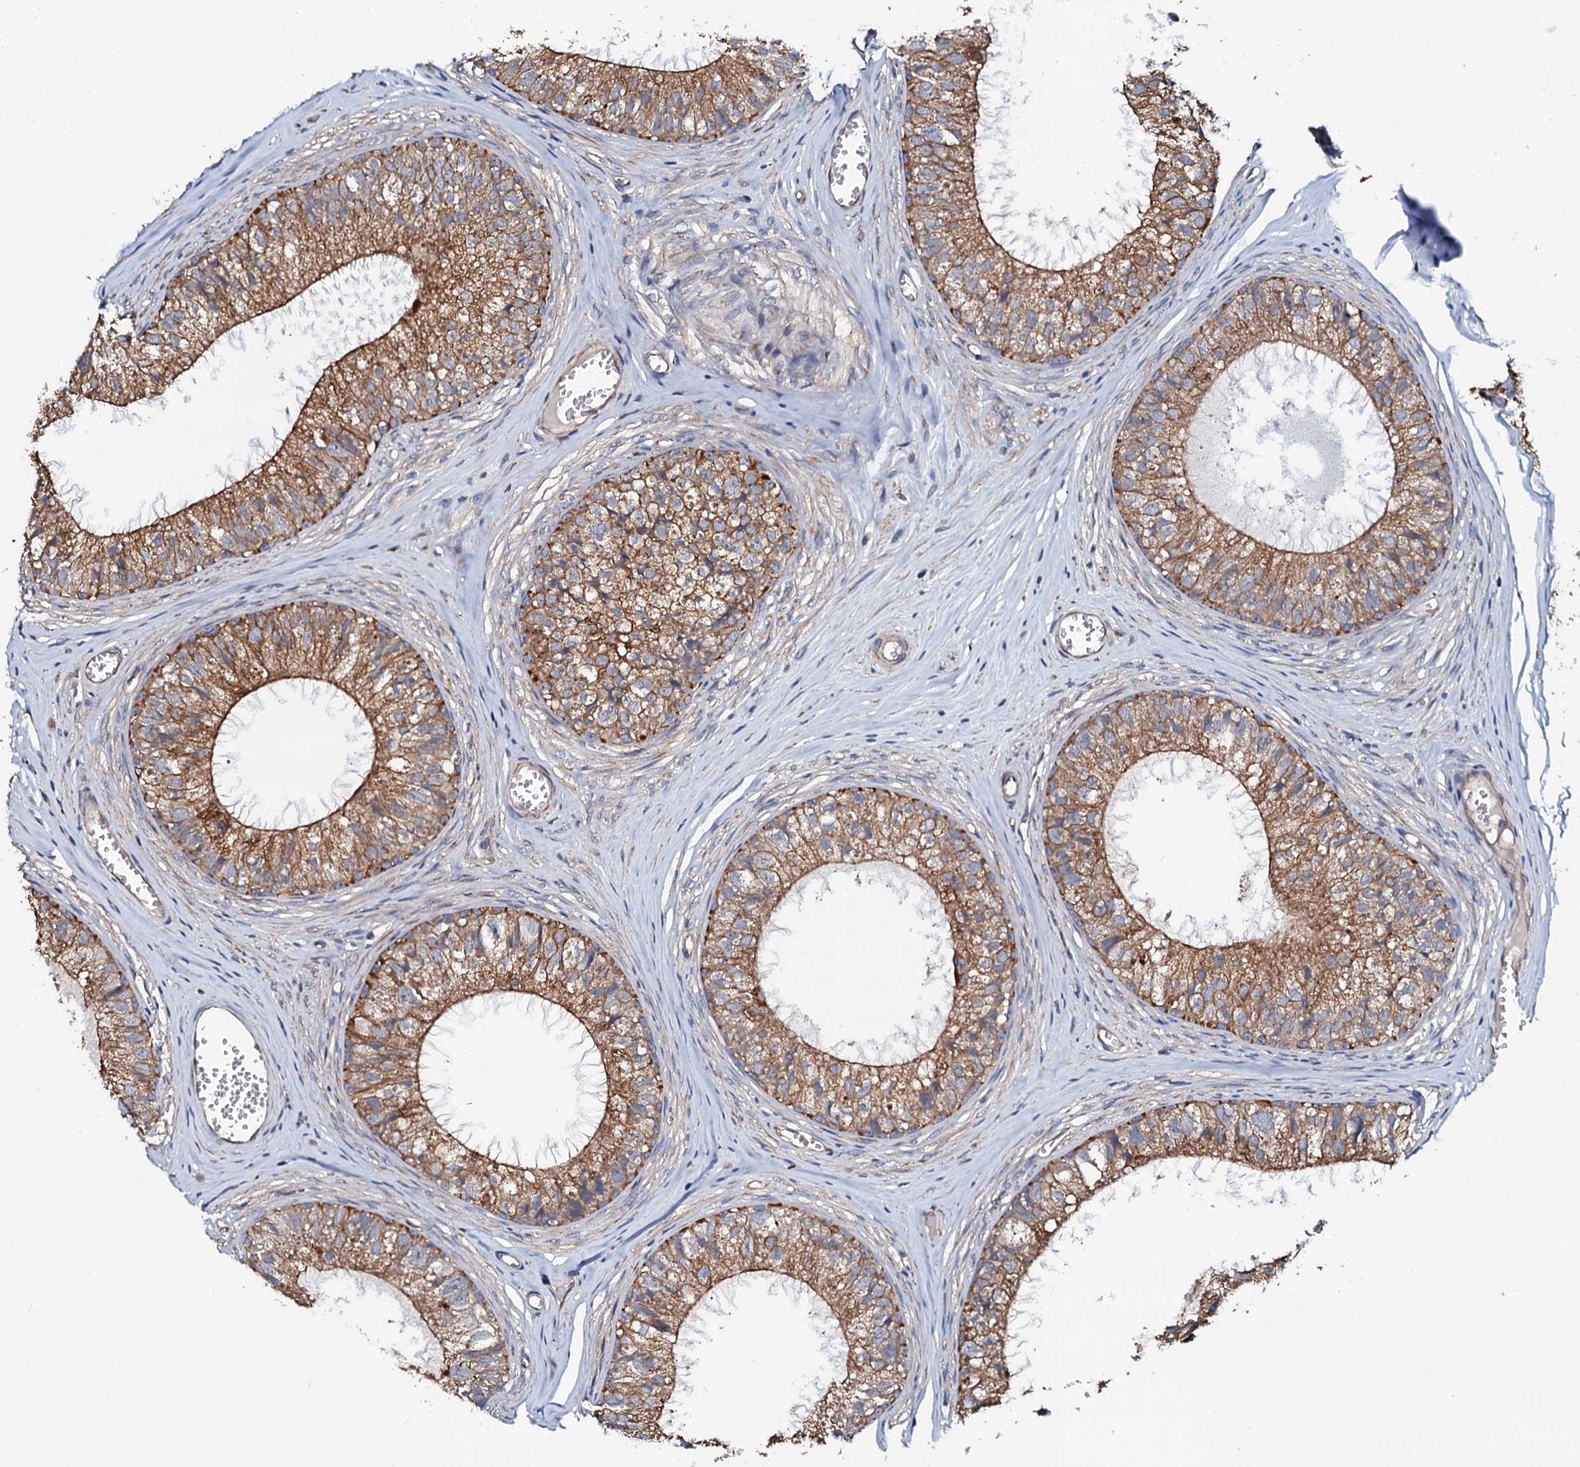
{"staining": {"intensity": "moderate", "quantity": ">75%", "location": "cytoplasmic/membranous"}, "tissue": "epididymis", "cell_type": "Glandular cells", "image_type": "normal", "snomed": [{"axis": "morphology", "description": "Normal tissue, NOS"}, {"axis": "topography", "description": "Epididymis"}], "caption": "Immunohistochemical staining of normal human epididymis displays medium levels of moderate cytoplasmic/membranous expression in about >75% of glandular cells.", "gene": "GLCE", "patient": {"sex": "male", "age": 36}}